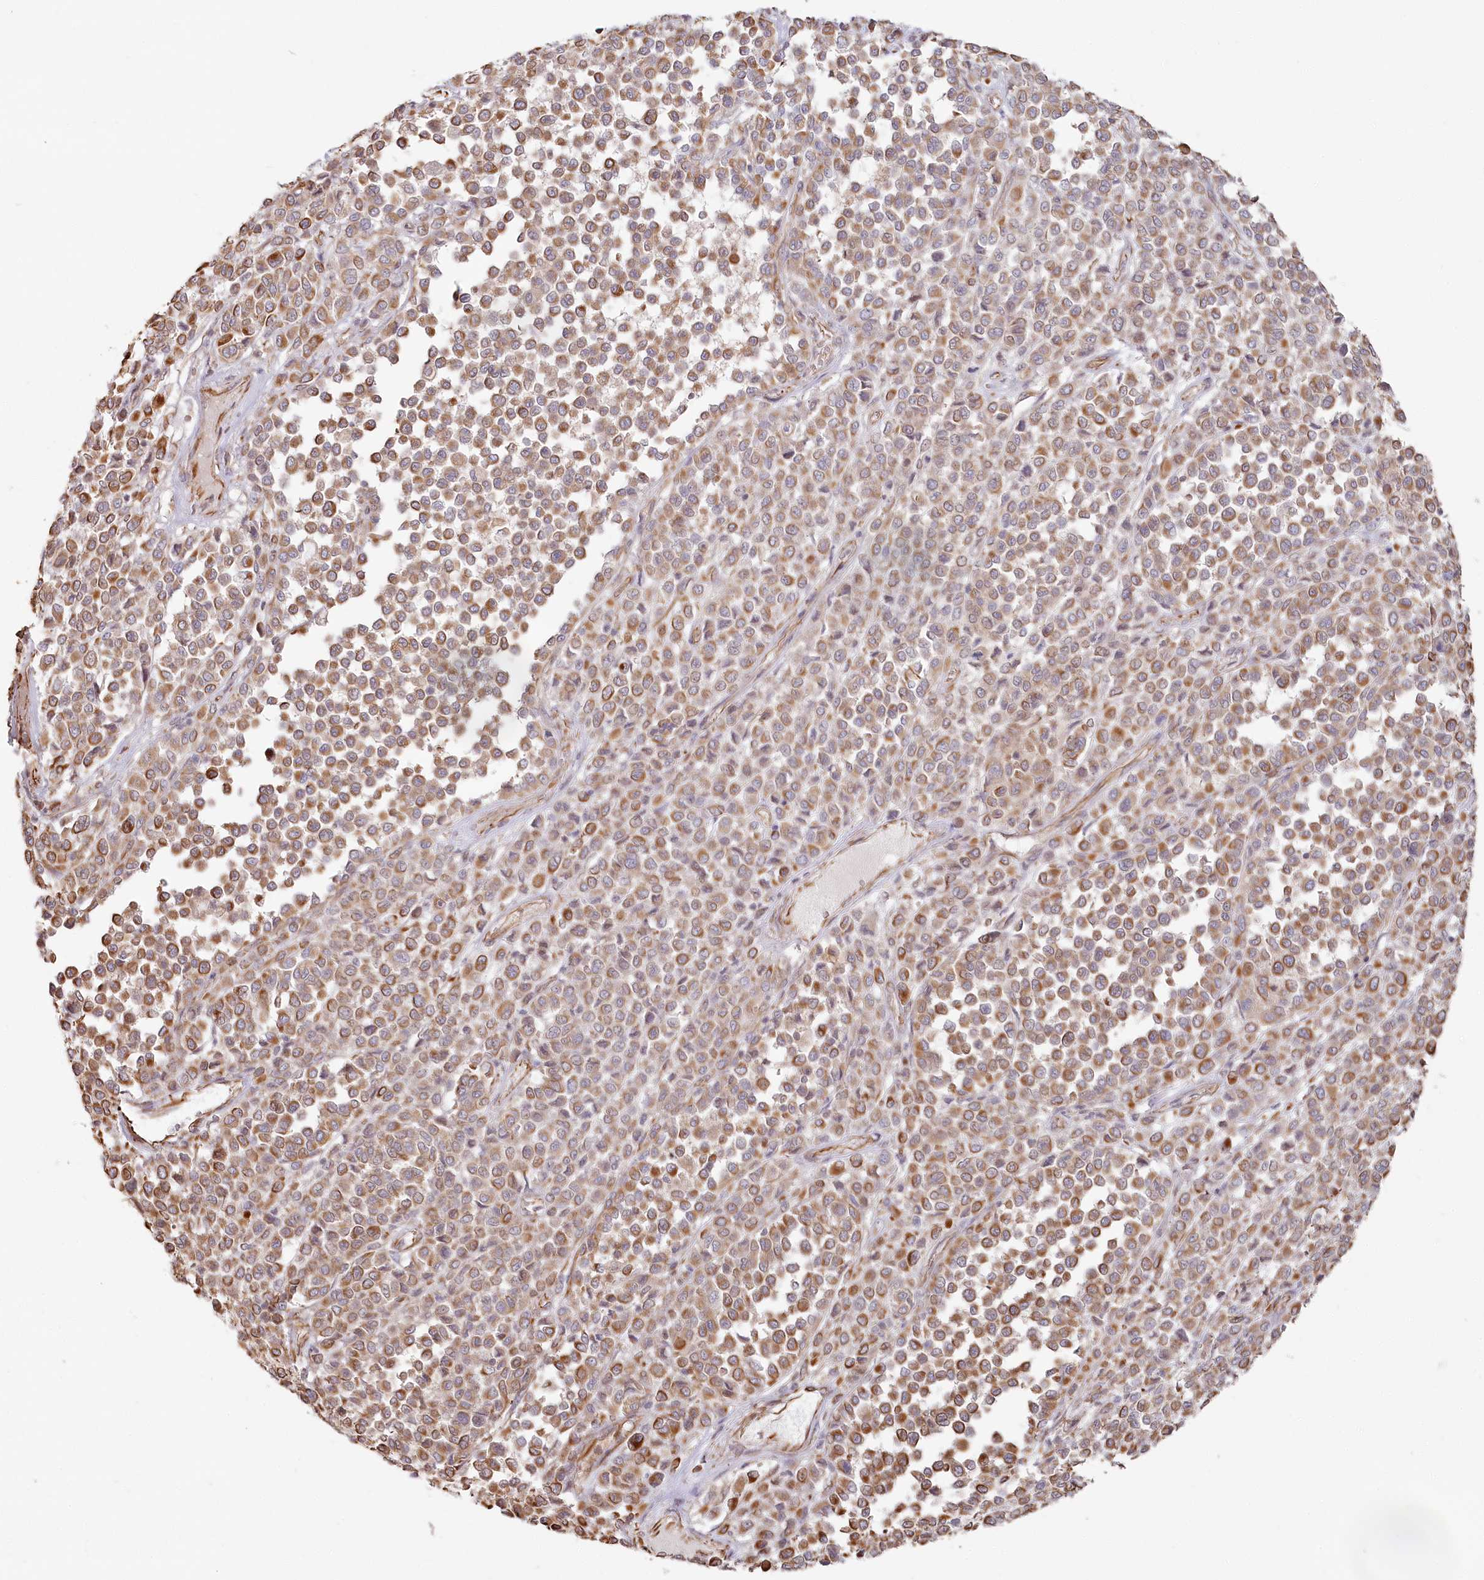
{"staining": {"intensity": "moderate", "quantity": ">75%", "location": "cytoplasmic/membranous"}, "tissue": "melanoma", "cell_type": "Tumor cells", "image_type": "cancer", "snomed": [{"axis": "morphology", "description": "Malignant melanoma, Metastatic site"}, {"axis": "topography", "description": "Pancreas"}], "caption": "The image demonstrates staining of melanoma, revealing moderate cytoplasmic/membranous protein staining (brown color) within tumor cells. (DAB (3,3'-diaminobenzidine) IHC with brightfield microscopy, high magnification).", "gene": "TTC1", "patient": {"sex": "female", "age": 30}}